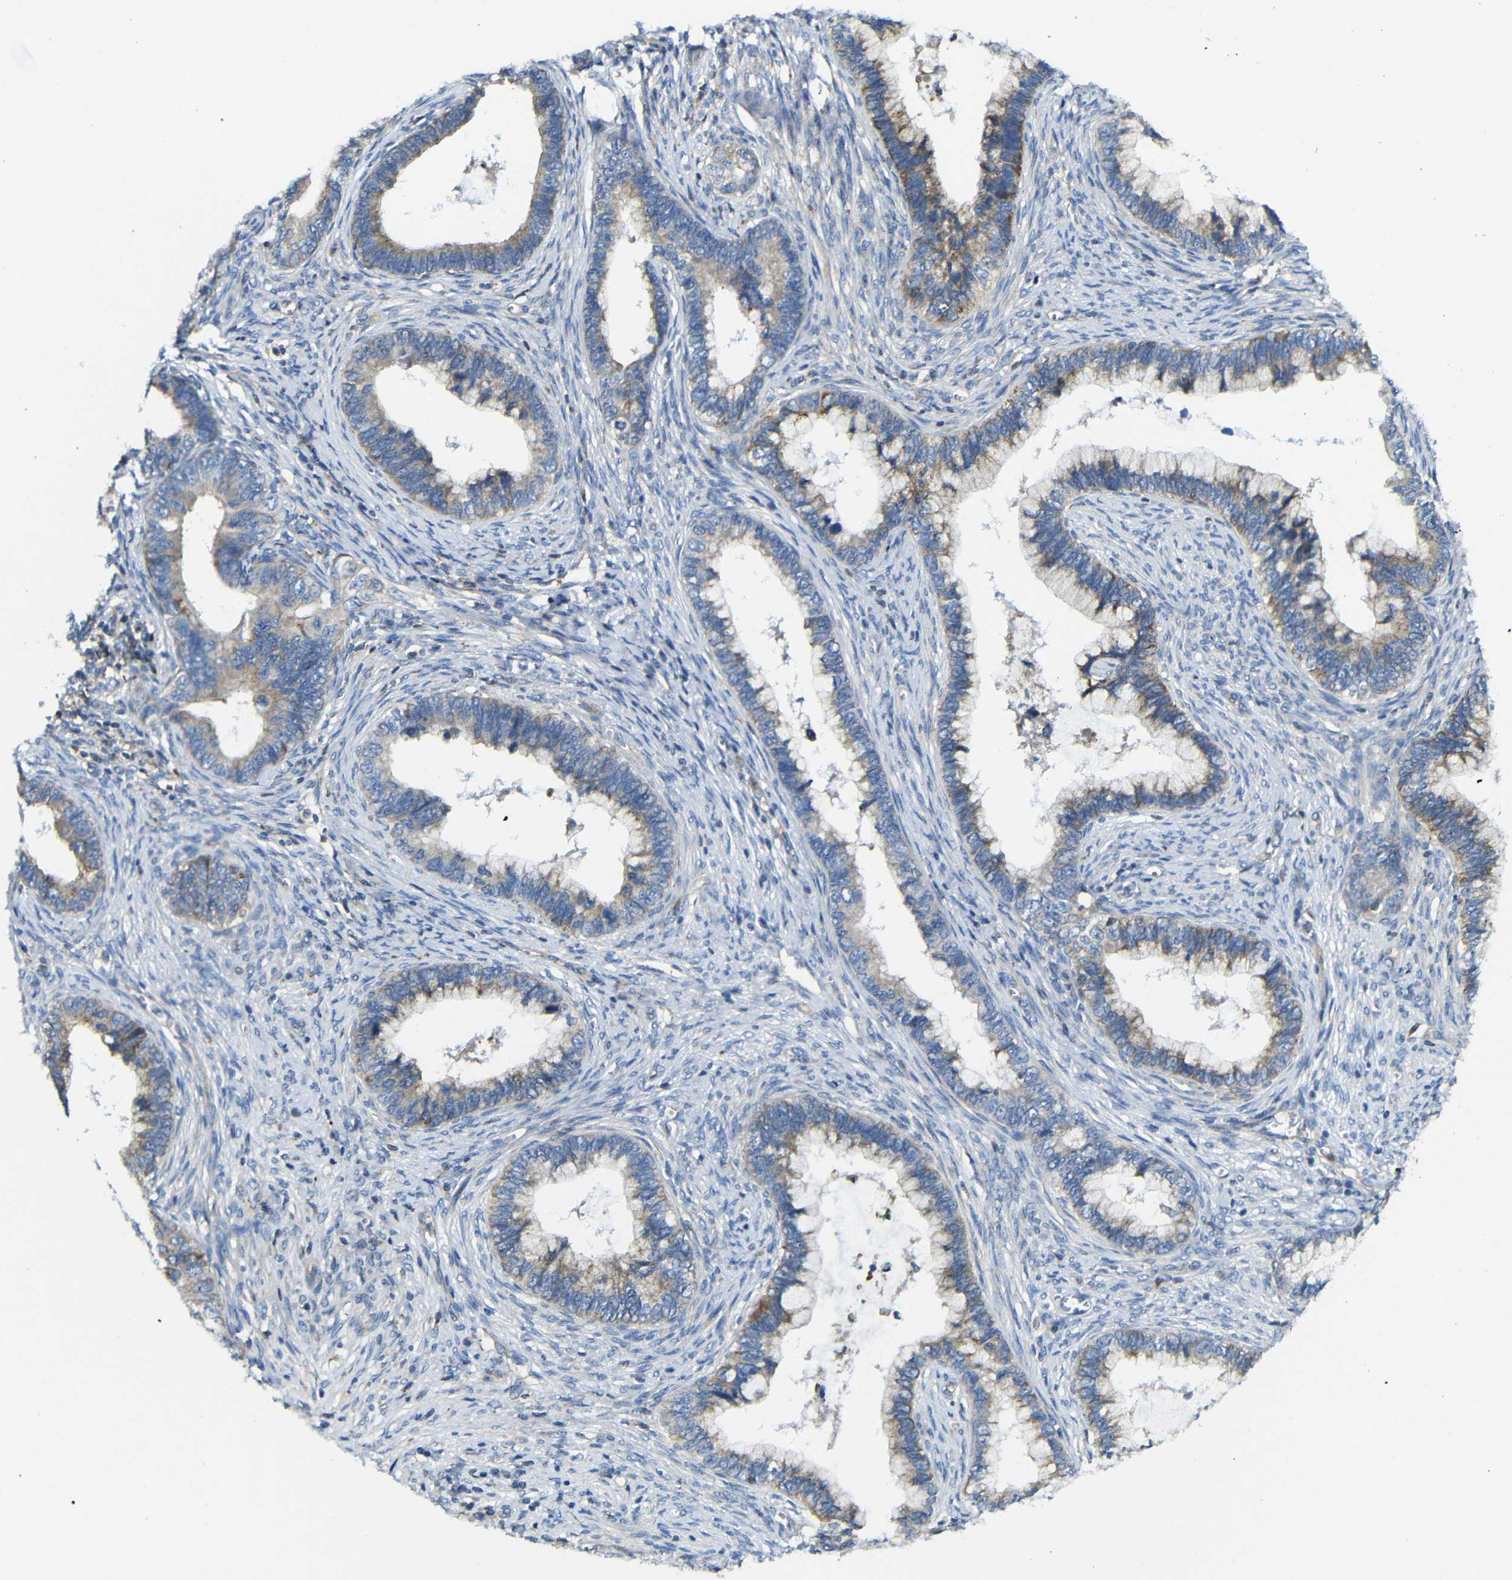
{"staining": {"intensity": "moderate", "quantity": "25%-75%", "location": "cytoplasmic/membranous"}, "tissue": "cervical cancer", "cell_type": "Tumor cells", "image_type": "cancer", "snomed": [{"axis": "morphology", "description": "Adenocarcinoma, NOS"}, {"axis": "topography", "description": "Cervix"}], "caption": "Protein expression analysis of cervical adenocarcinoma reveals moderate cytoplasmic/membranous staining in about 25%-75% of tumor cells. Nuclei are stained in blue.", "gene": "PDCD1LG2", "patient": {"sex": "female", "age": 44}}